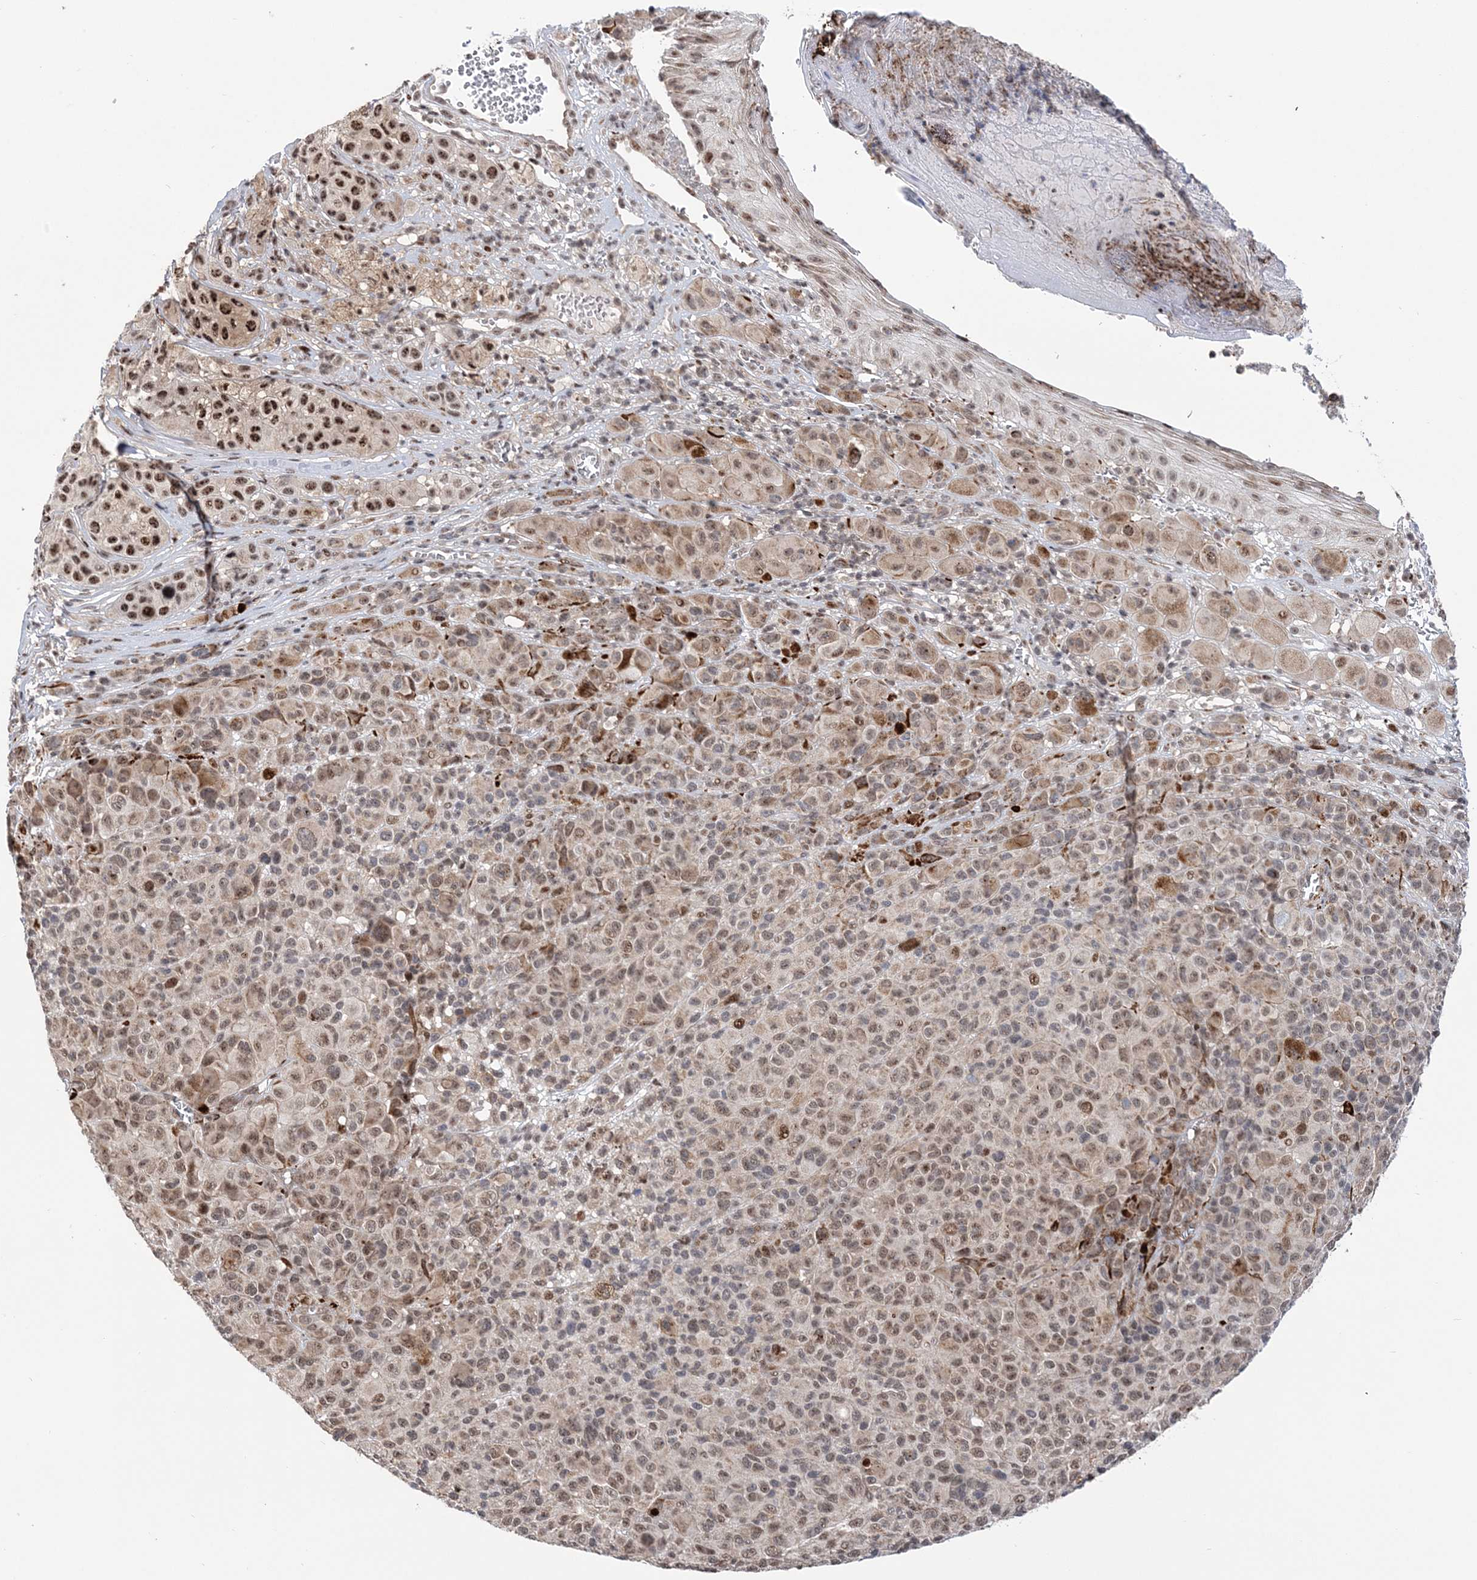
{"staining": {"intensity": "strong", "quantity": "25%-75%", "location": "nuclear"}, "tissue": "melanoma", "cell_type": "Tumor cells", "image_type": "cancer", "snomed": [{"axis": "morphology", "description": "Malignant melanoma, NOS"}, {"axis": "topography", "description": "Skin of trunk"}], "caption": "IHC image of neoplastic tissue: human melanoma stained using immunohistochemistry demonstrates high levels of strong protein expression localized specifically in the nuclear of tumor cells, appearing as a nuclear brown color.", "gene": "TATDN2", "patient": {"sex": "male", "age": 71}}